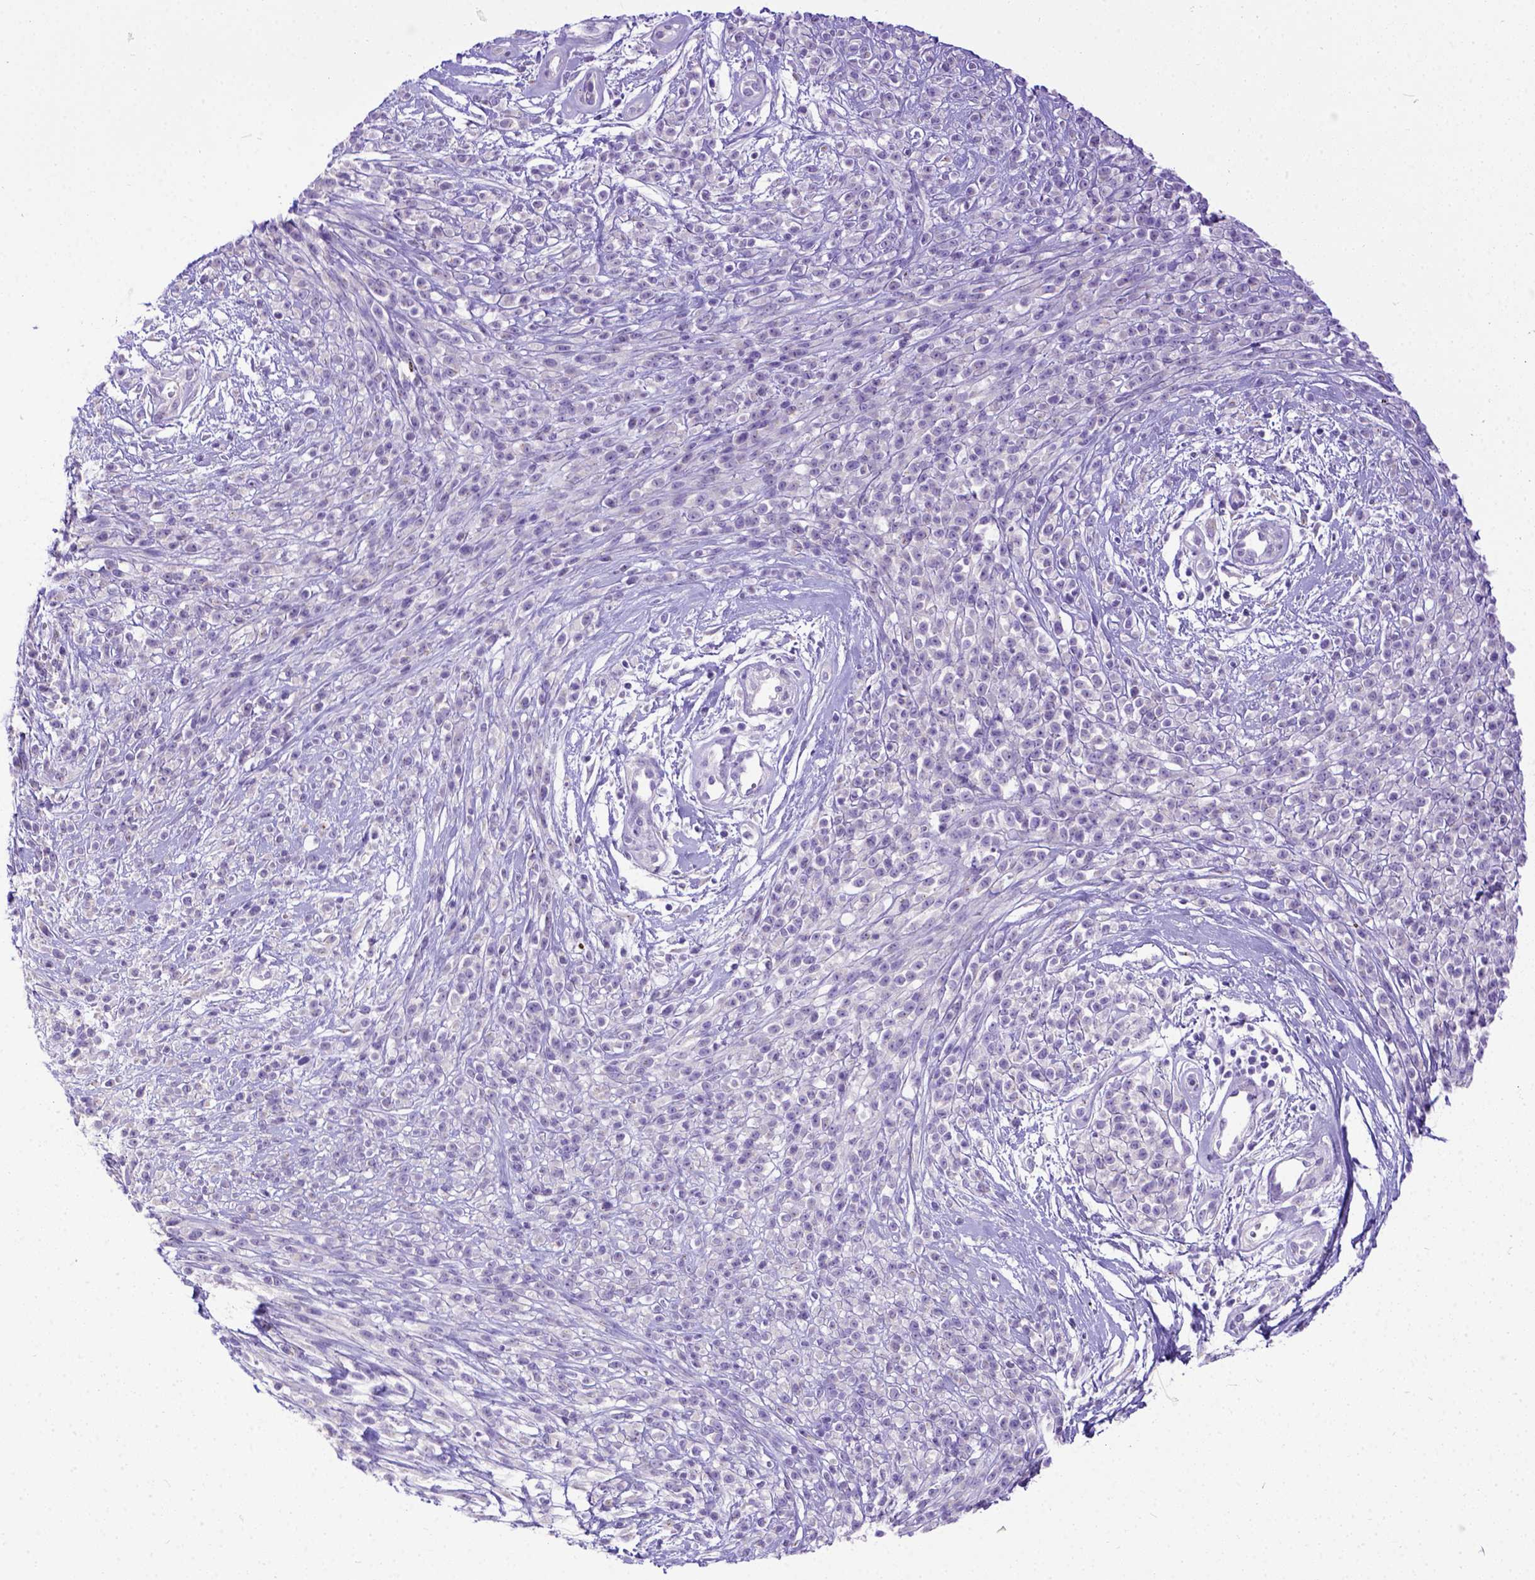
{"staining": {"intensity": "negative", "quantity": "none", "location": "none"}, "tissue": "melanoma", "cell_type": "Tumor cells", "image_type": "cancer", "snomed": [{"axis": "morphology", "description": "Malignant melanoma, NOS"}, {"axis": "topography", "description": "Skin"}, {"axis": "topography", "description": "Skin of trunk"}], "caption": "High magnification brightfield microscopy of malignant melanoma stained with DAB (3,3'-diaminobenzidine) (brown) and counterstained with hematoxylin (blue): tumor cells show no significant staining.", "gene": "CFAP300", "patient": {"sex": "male", "age": 74}}